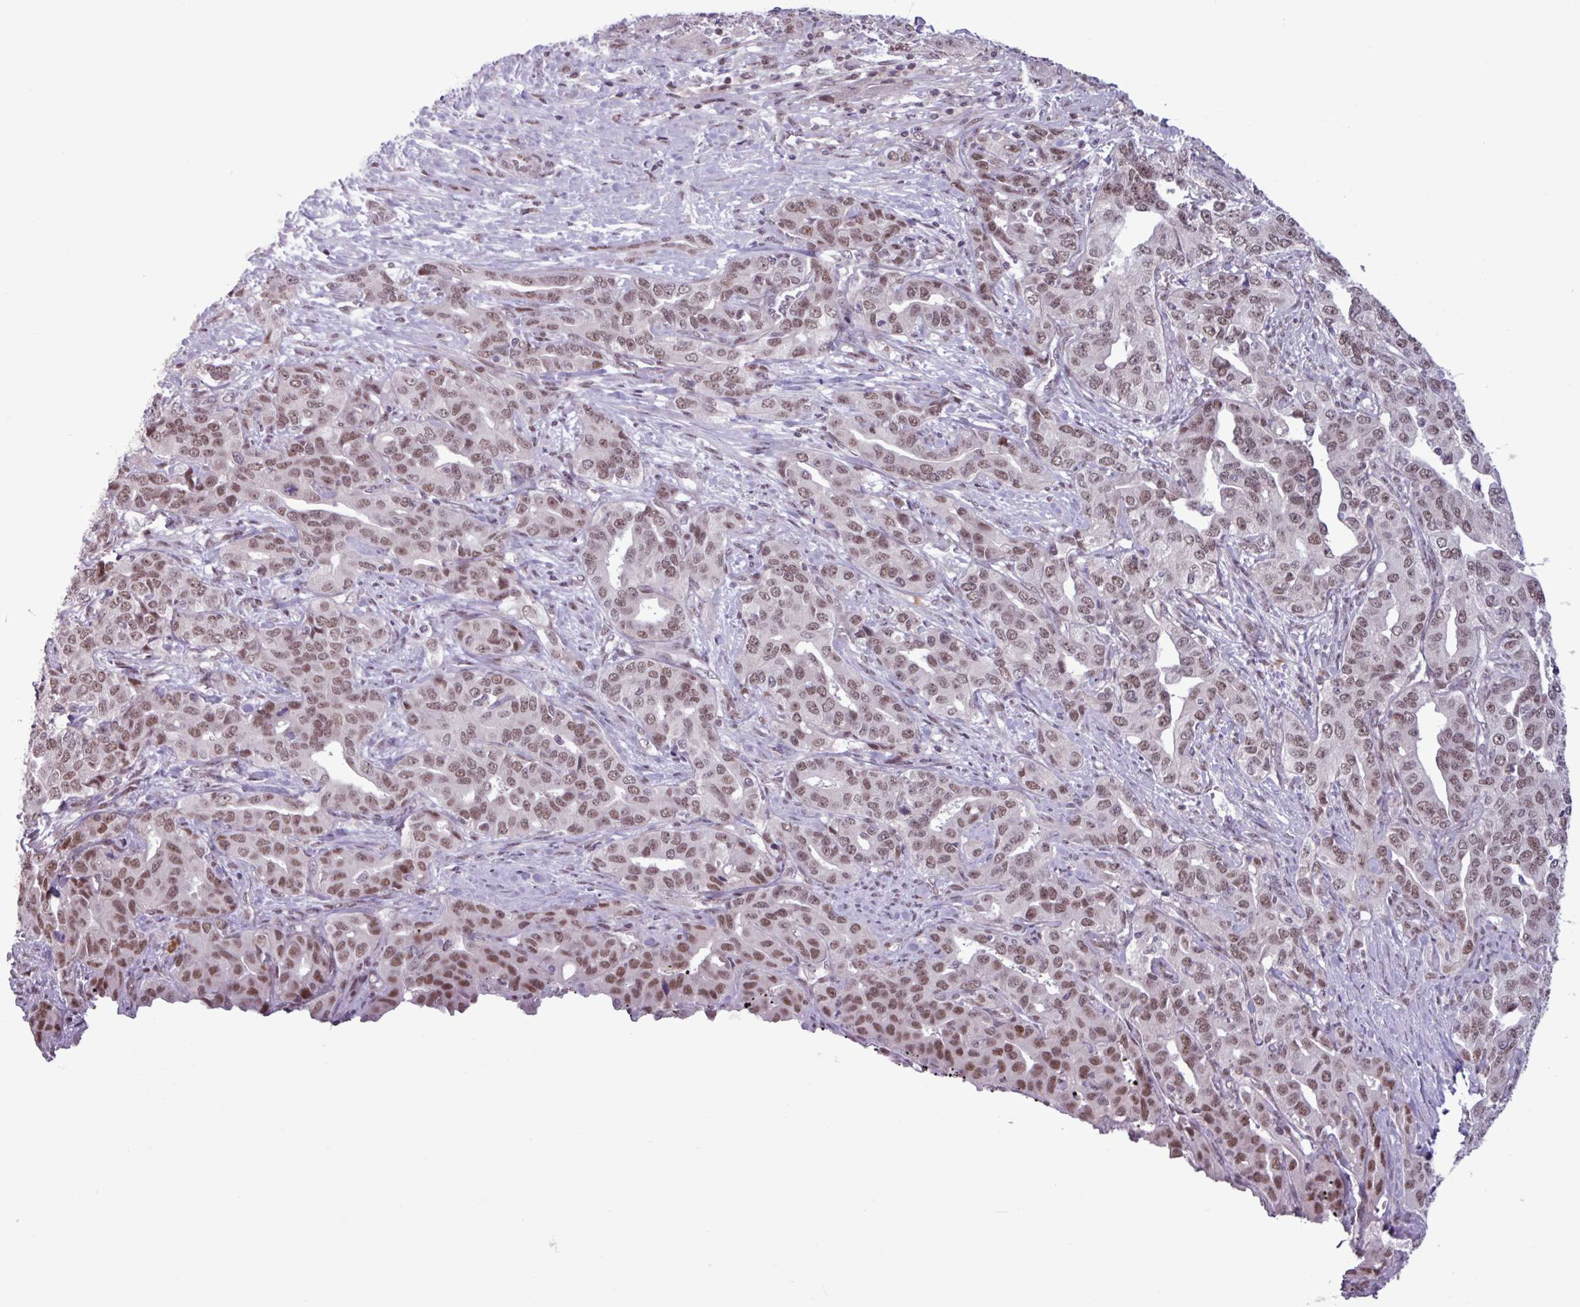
{"staining": {"intensity": "moderate", "quantity": ">75%", "location": "nuclear"}, "tissue": "liver cancer", "cell_type": "Tumor cells", "image_type": "cancer", "snomed": [{"axis": "morphology", "description": "Cholangiocarcinoma"}, {"axis": "topography", "description": "Liver"}], "caption": "Brown immunohistochemical staining in liver cancer (cholangiocarcinoma) displays moderate nuclear staining in approximately >75% of tumor cells.", "gene": "NOTCH2", "patient": {"sex": "male", "age": 59}}